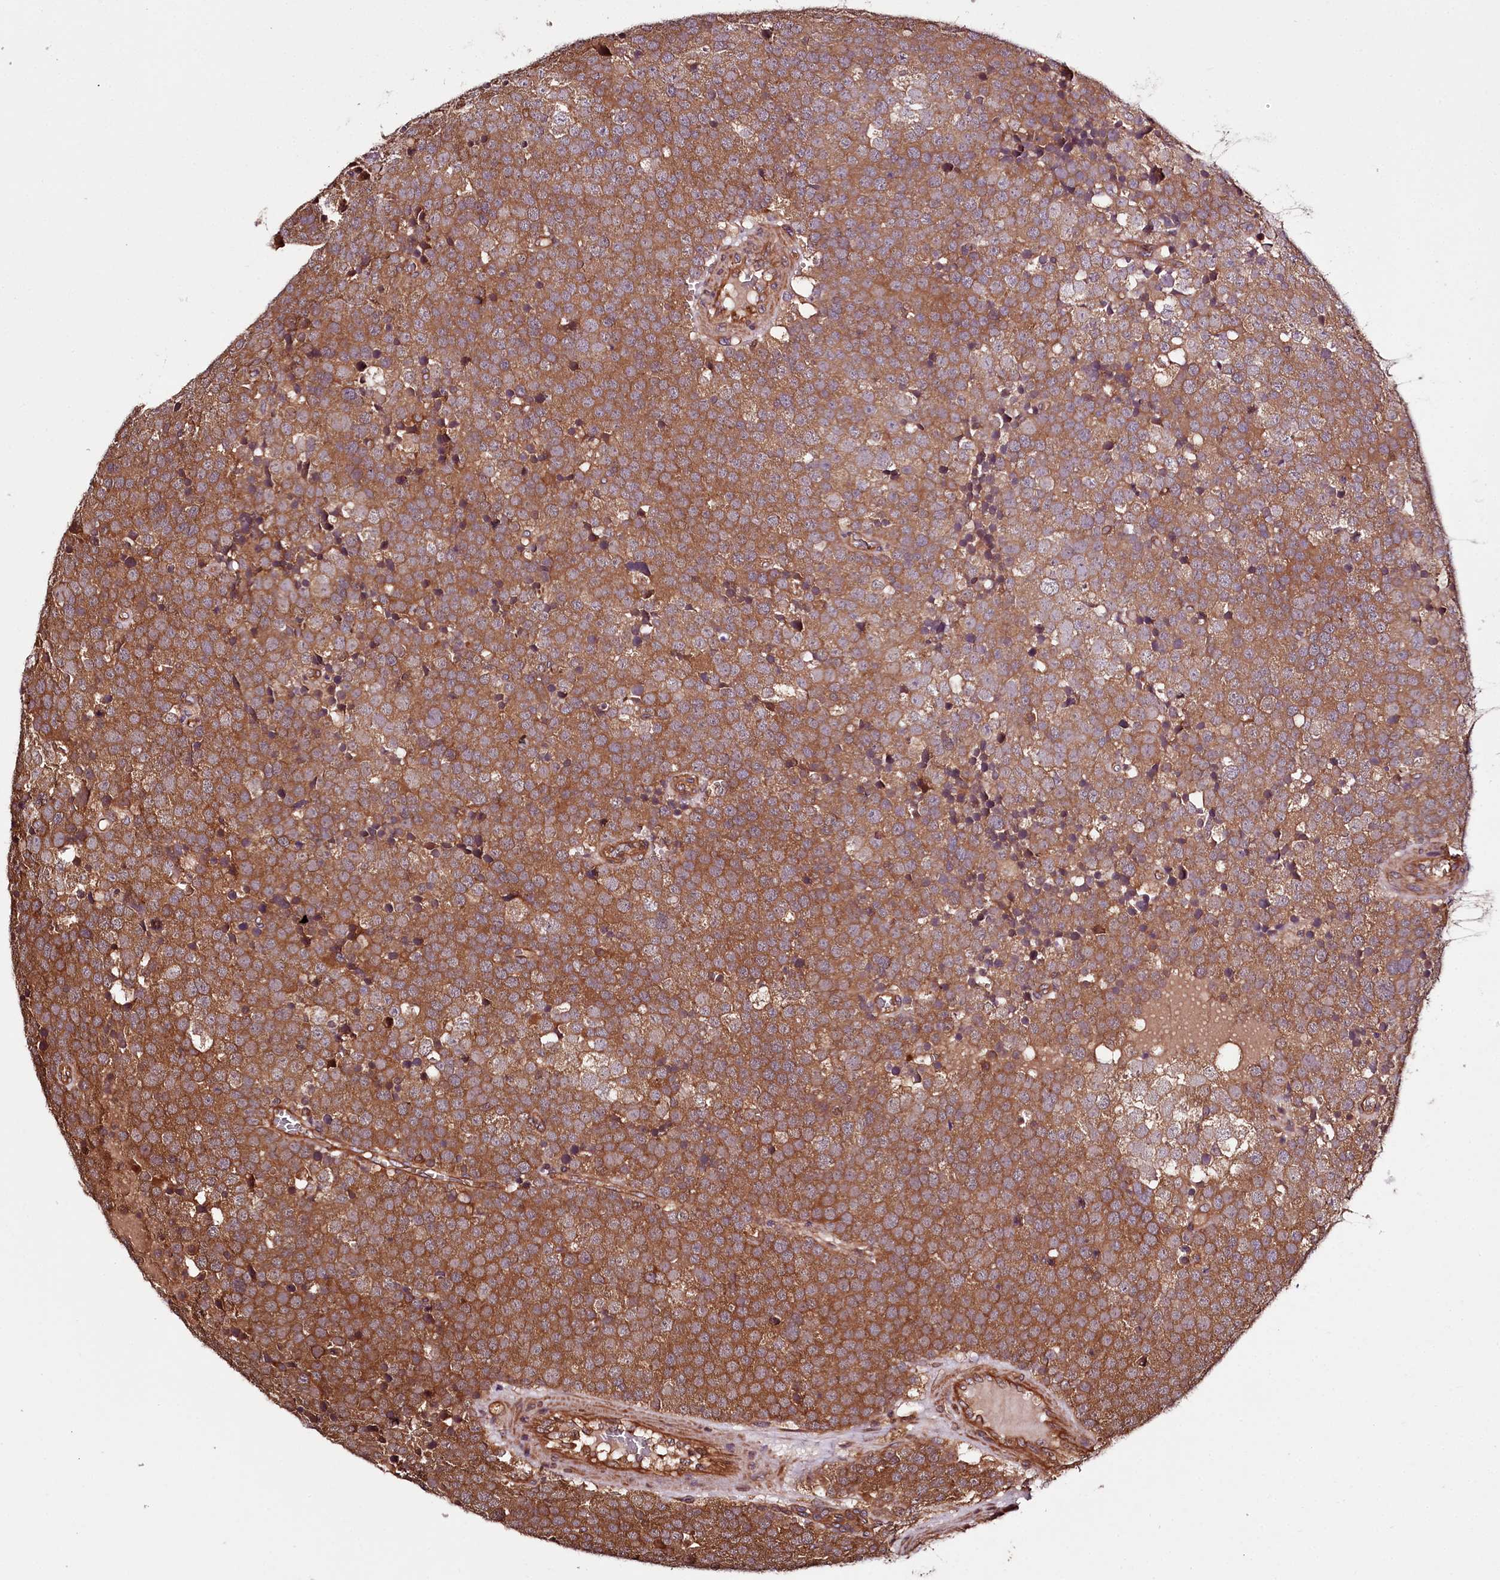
{"staining": {"intensity": "moderate", "quantity": ">75%", "location": "cytoplasmic/membranous"}, "tissue": "testis cancer", "cell_type": "Tumor cells", "image_type": "cancer", "snomed": [{"axis": "morphology", "description": "Seminoma, NOS"}, {"axis": "topography", "description": "Testis"}], "caption": "Moderate cytoplasmic/membranous positivity is identified in about >75% of tumor cells in testis cancer (seminoma).", "gene": "TARS1", "patient": {"sex": "male", "age": 71}}